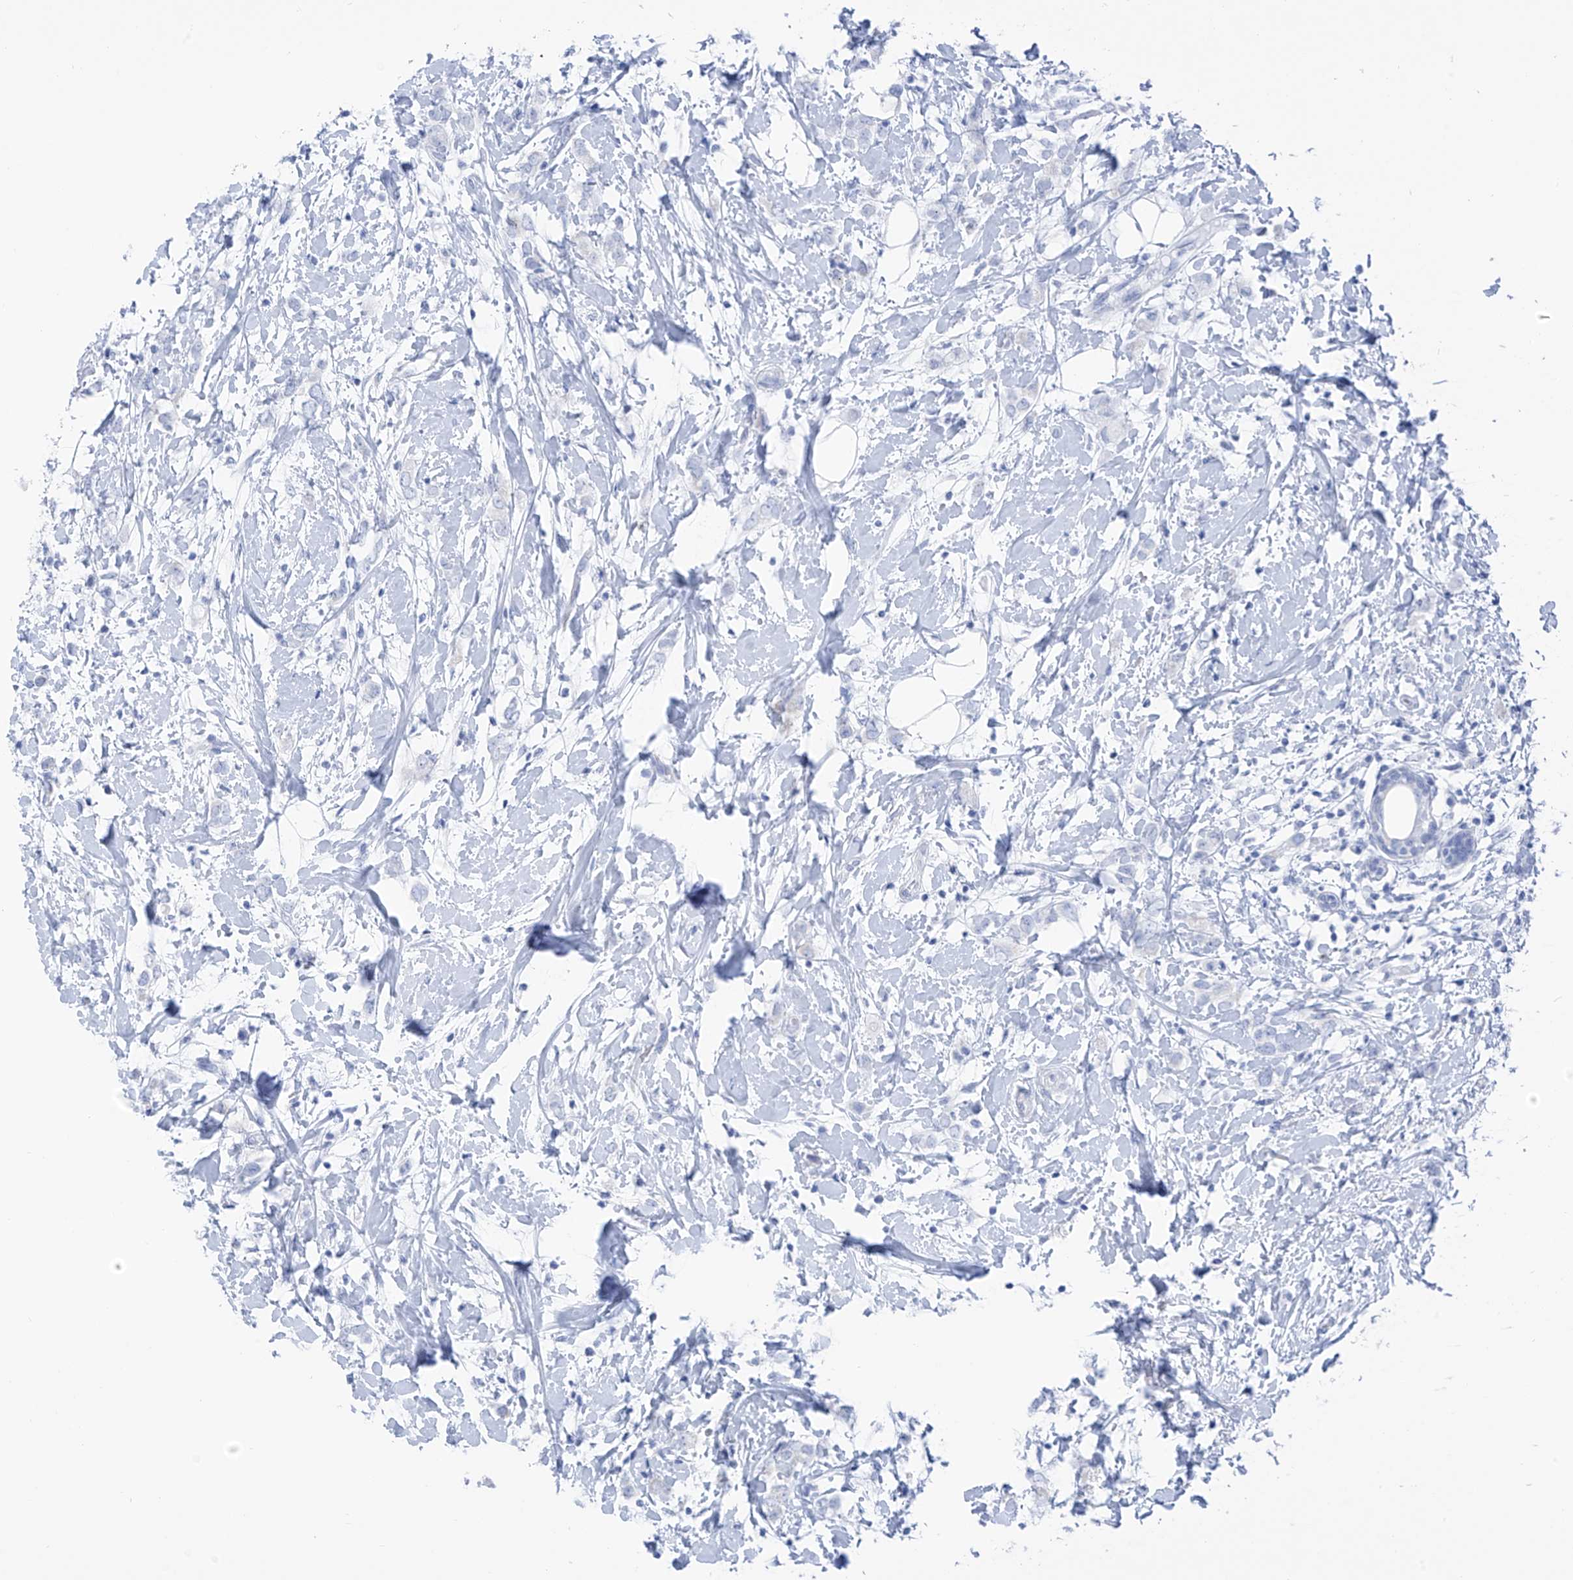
{"staining": {"intensity": "negative", "quantity": "none", "location": "none"}, "tissue": "breast cancer", "cell_type": "Tumor cells", "image_type": "cancer", "snomed": [{"axis": "morphology", "description": "Normal tissue, NOS"}, {"axis": "morphology", "description": "Lobular carcinoma"}, {"axis": "topography", "description": "Breast"}], "caption": "Immunohistochemistry photomicrograph of breast cancer (lobular carcinoma) stained for a protein (brown), which displays no positivity in tumor cells.", "gene": "RCN2", "patient": {"sex": "female", "age": 47}}